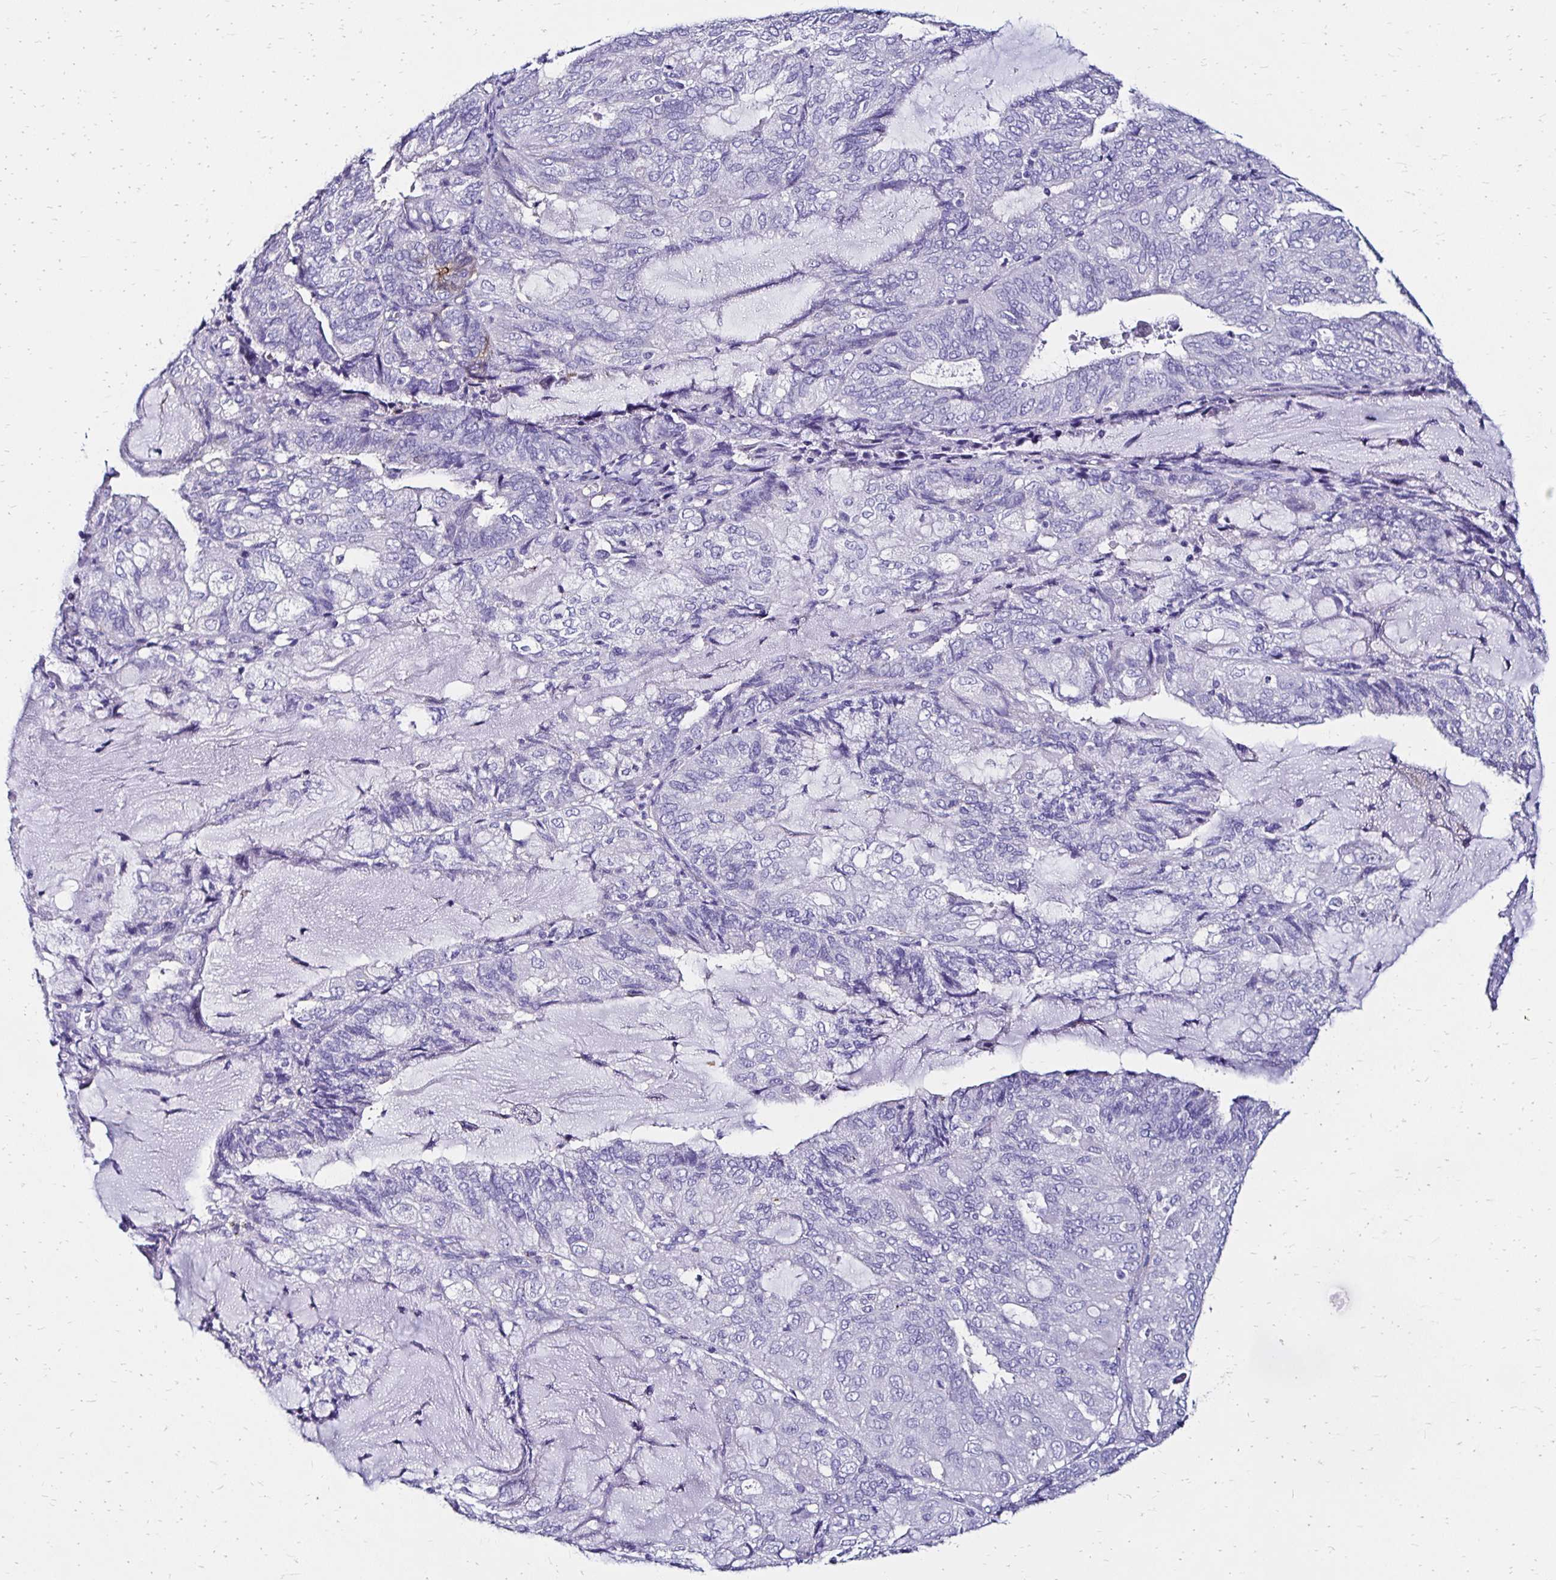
{"staining": {"intensity": "negative", "quantity": "none", "location": "none"}, "tissue": "endometrial cancer", "cell_type": "Tumor cells", "image_type": "cancer", "snomed": [{"axis": "morphology", "description": "Adenocarcinoma, NOS"}, {"axis": "topography", "description": "Endometrium"}], "caption": "Histopathology image shows no significant protein staining in tumor cells of endometrial cancer.", "gene": "KCNT1", "patient": {"sex": "female", "age": 81}}